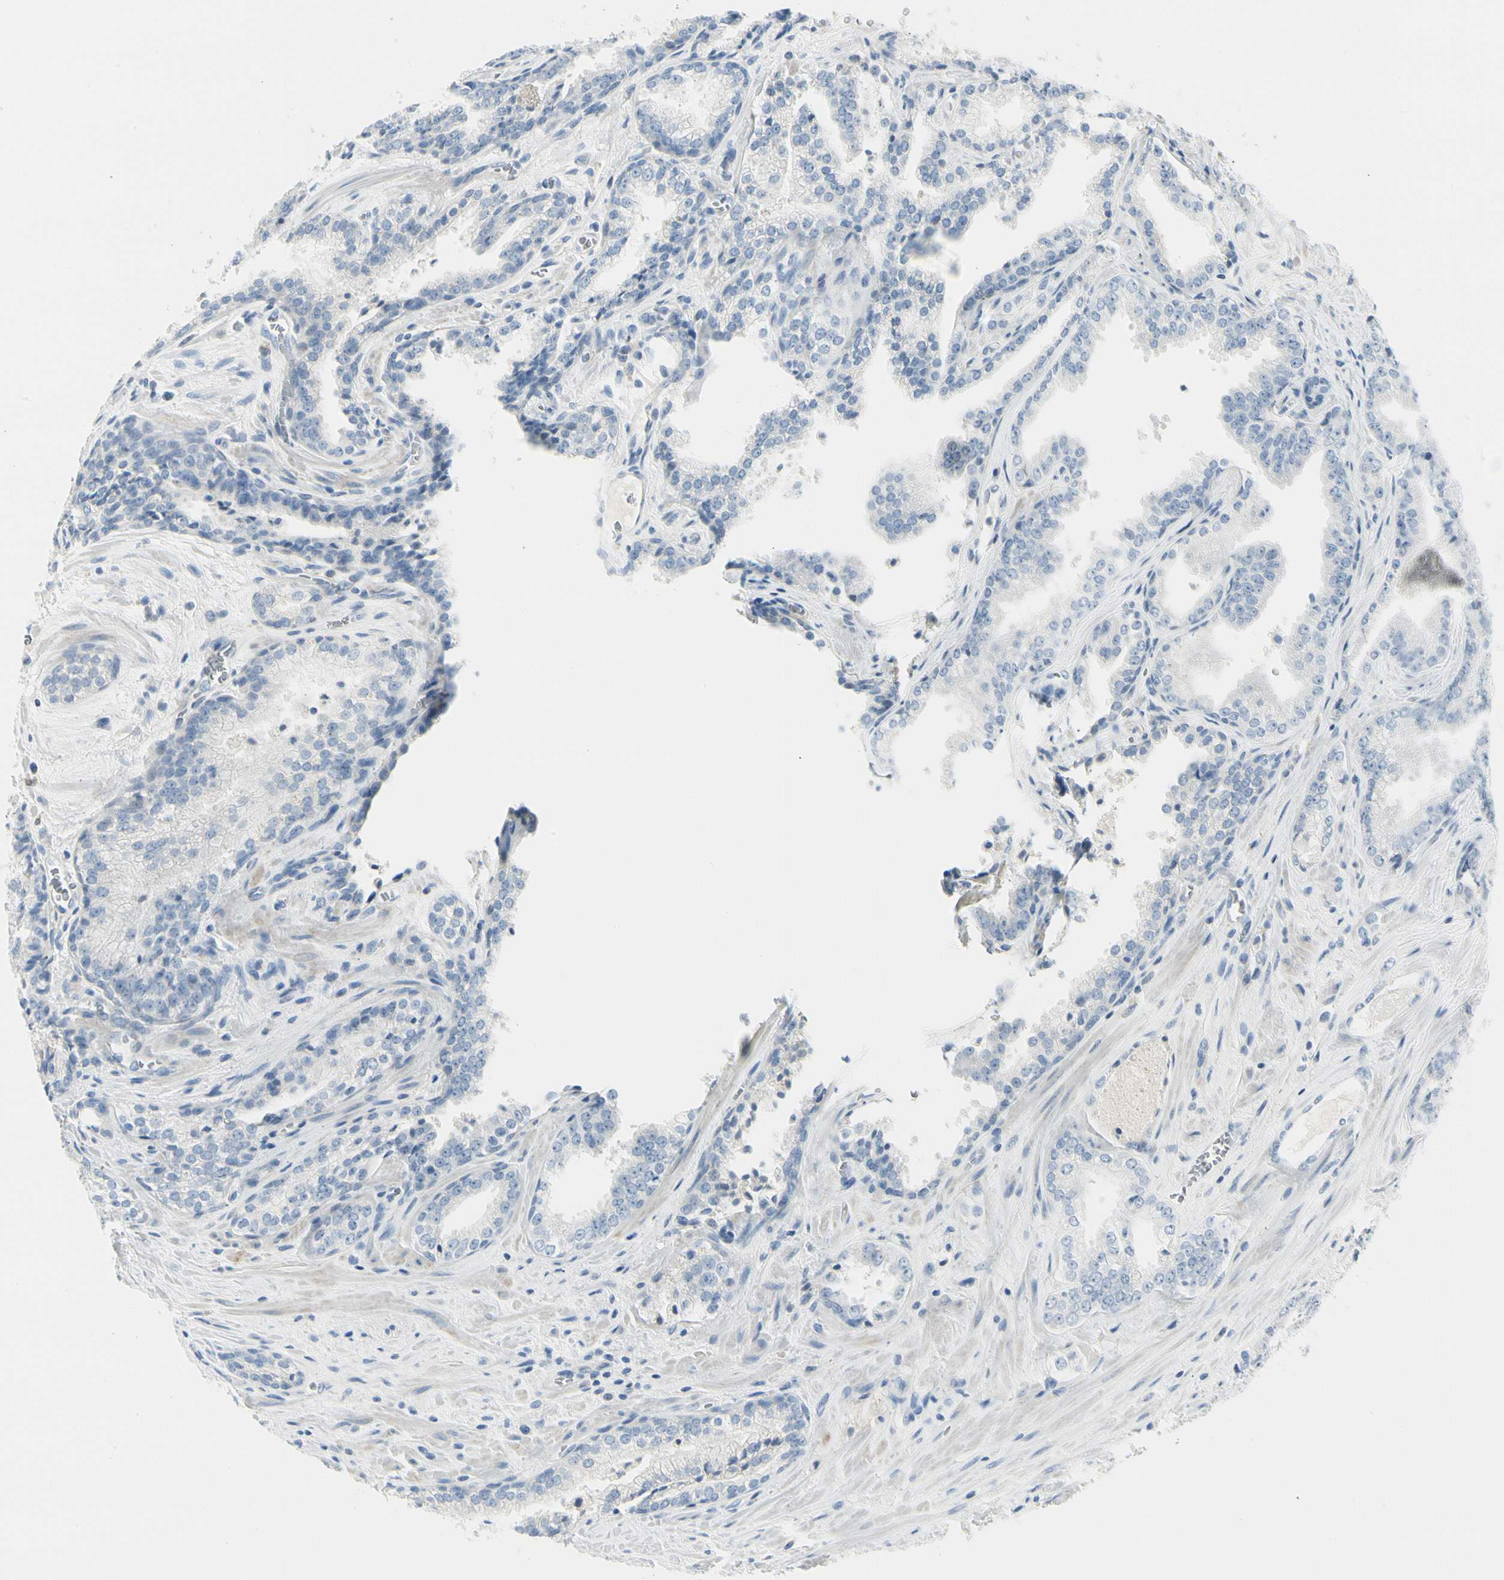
{"staining": {"intensity": "negative", "quantity": "none", "location": "none"}, "tissue": "prostate cancer", "cell_type": "Tumor cells", "image_type": "cancer", "snomed": [{"axis": "morphology", "description": "Adenocarcinoma, Low grade"}, {"axis": "topography", "description": "Prostate"}], "caption": "Immunohistochemical staining of human prostate cancer displays no significant staining in tumor cells. (Stains: DAB (3,3'-diaminobenzidine) immunohistochemistry with hematoxylin counter stain, Microscopy: brightfield microscopy at high magnification).", "gene": "TNFSF11", "patient": {"sex": "male", "age": 60}}